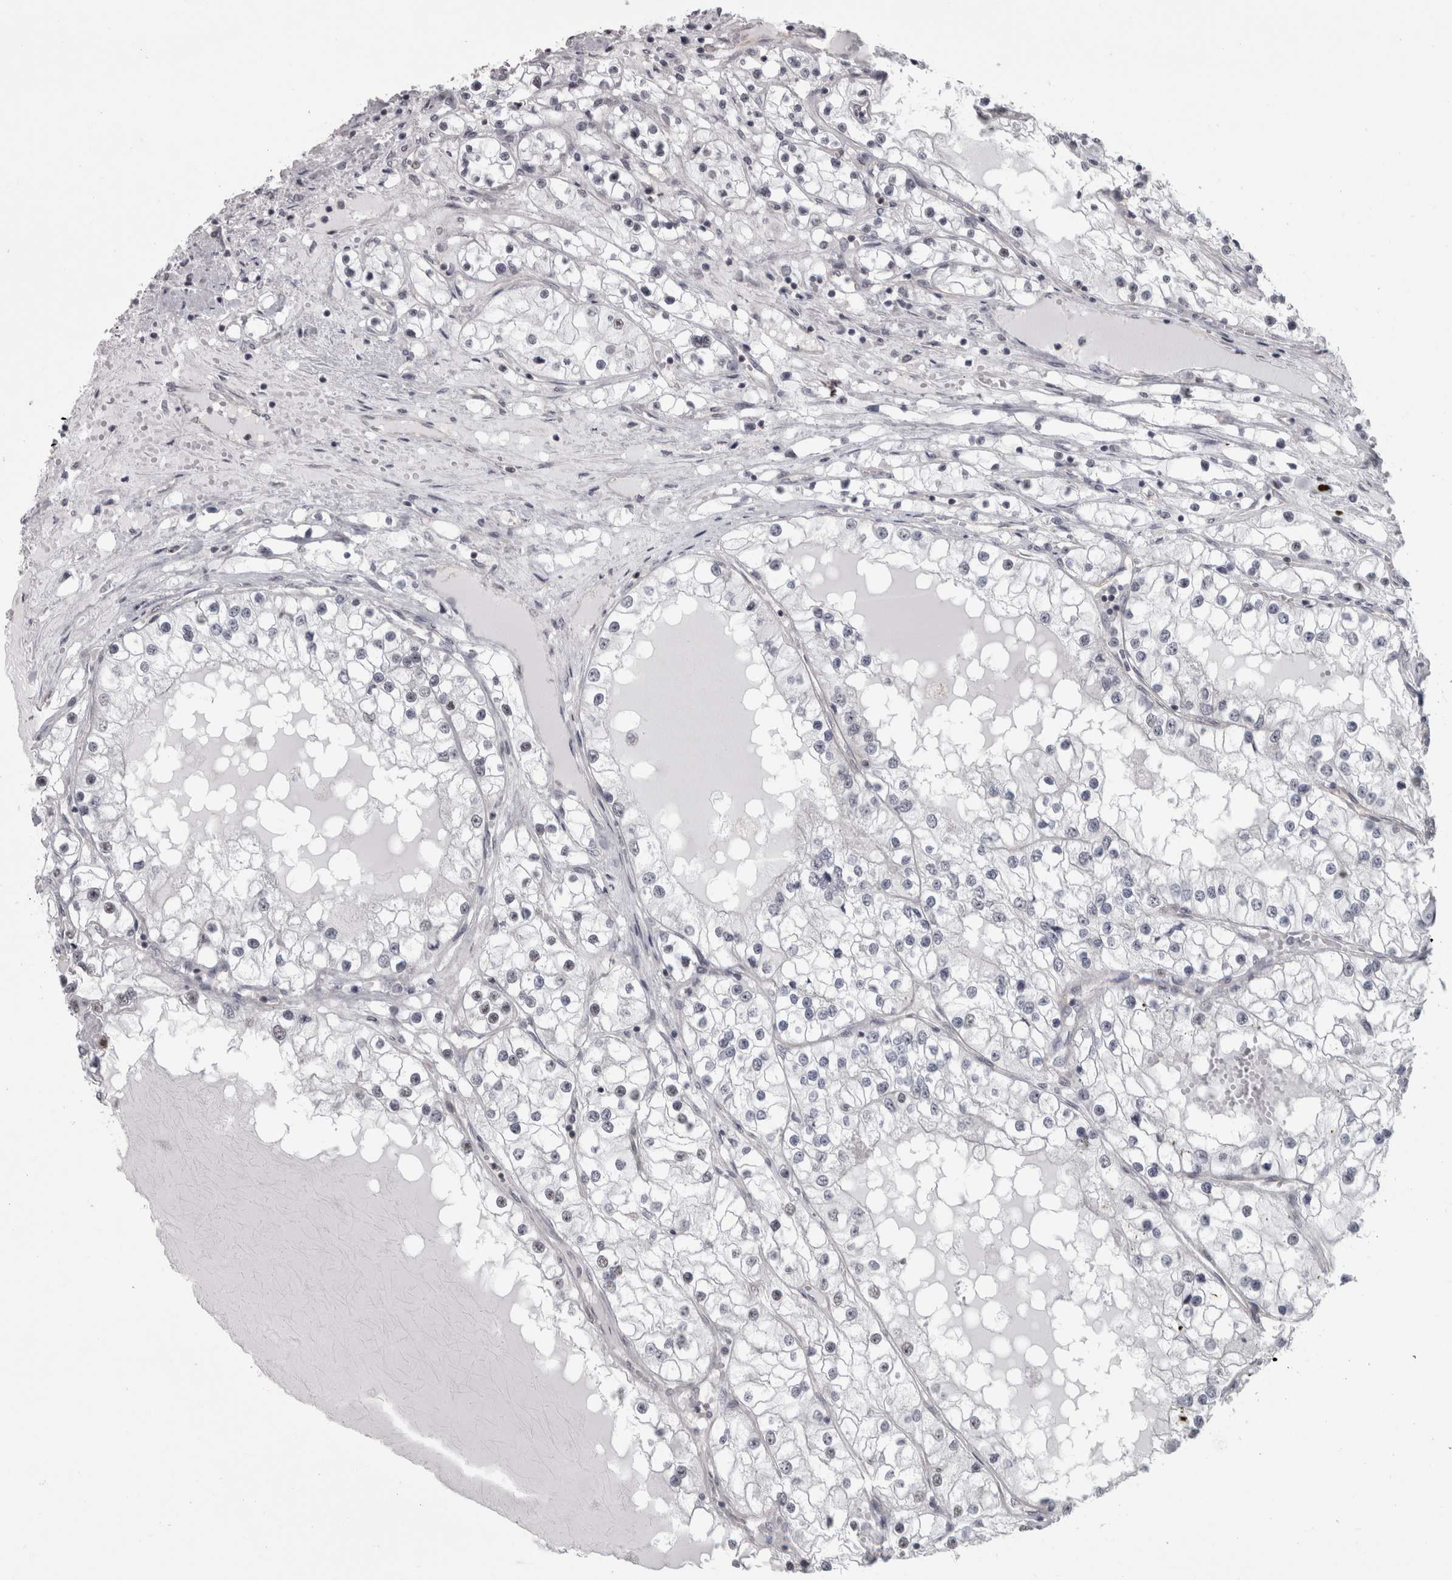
{"staining": {"intensity": "weak", "quantity": "<25%", "location": "nuclear"}, "tissue": "renal cancer", "cell_type": "Tumor cells", "image_type": "cancer", "snomed": [{"axis": "morphology", "description": "Adenocarcinoma, NOS"}, {"axis": "topography", "description": "Kidney"}], "caption": "Renal cancer (adenocarcinoma) was stained to show a protein in brown. There is no significant expression in tumor cells.", "gene": "PPP1R12B", "patient": {"sex": "male", "age": 68}}